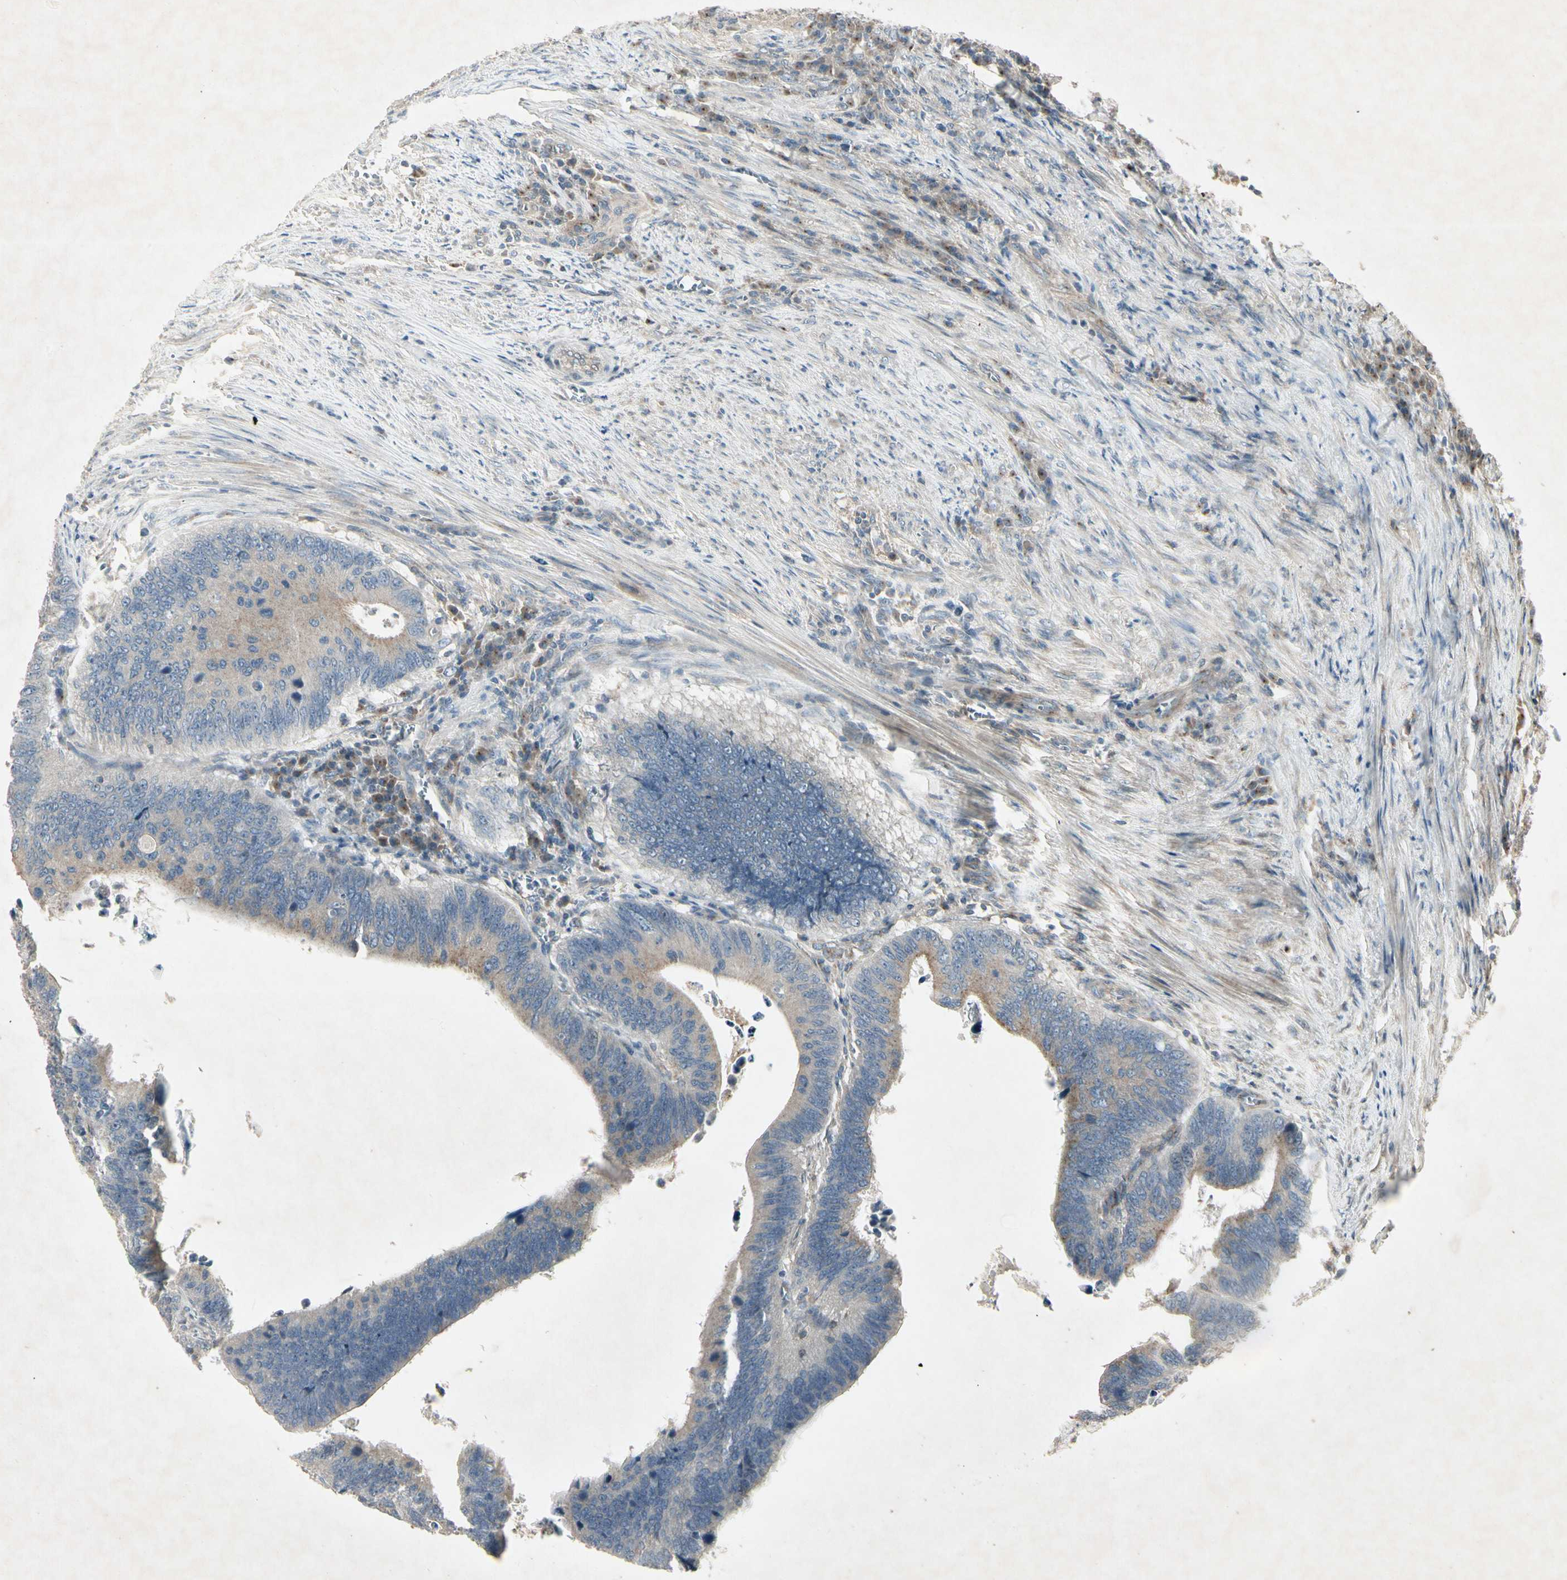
{"staining": {"intensity": "weak", "quantity": "25%-75%", "location": "cytoplasmic/membranous"}, "tissue": "colorectal cancer", "cell_type": "Tumor cells", "image_type": "cancer", "snomed": [{"axis": "morphology", "description": "Adenocarcinoma, NOS"}, {"axis": "topography", "description": "Colon"}], "caption": "A histopathology image of colorectal cancer stained for a protein exhibits weak cytoplasmic/membranous brown staining in tumor cells.", "gene": "TEK", "patient": {"sex": "male", "age": 72}}